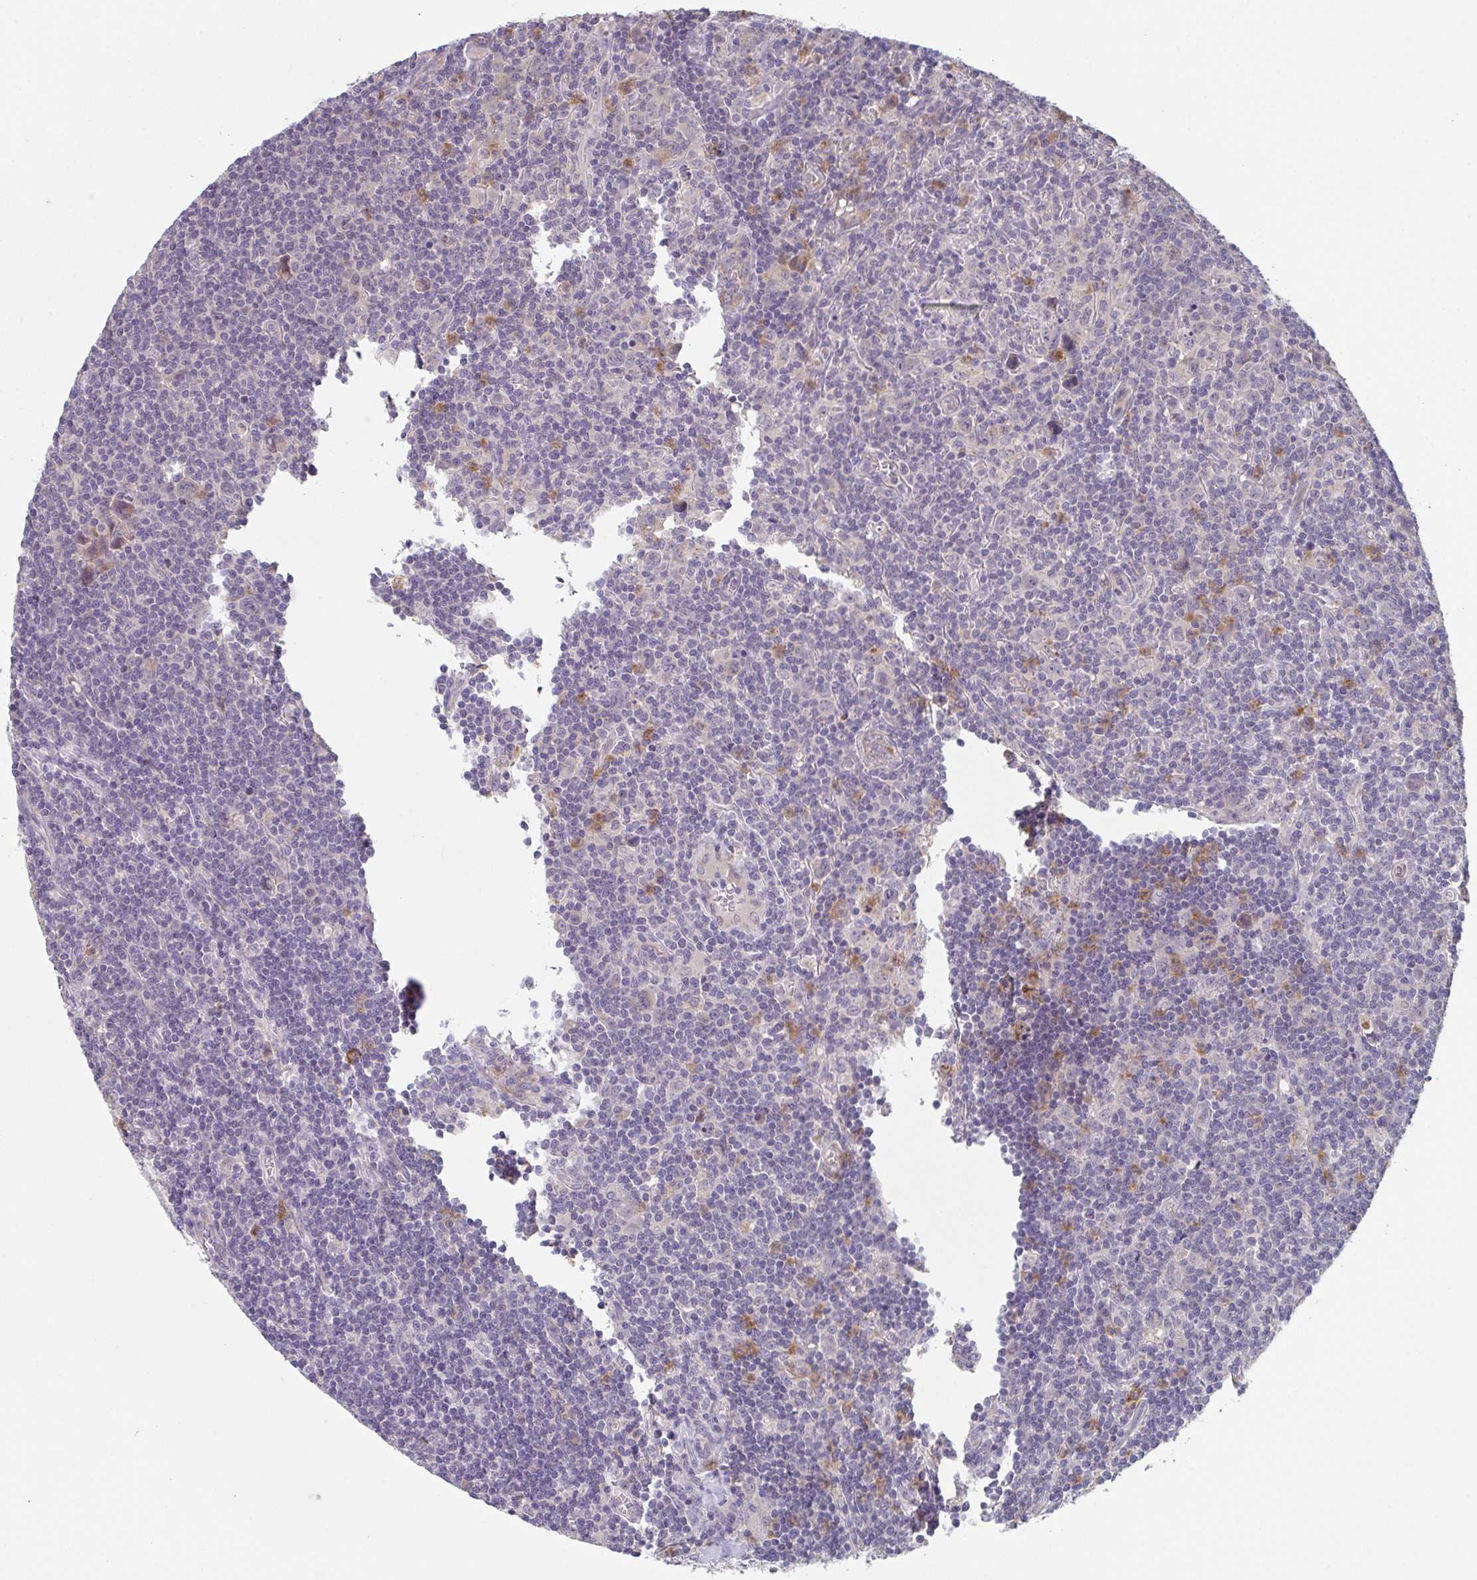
{"staining": {"intensity": "negative", "quantity": "none", "location": "none"}, "tissue": "lymphoma", "cell_type": "Tumor cells", "image_type": "cancer", "snomed": [{"axis": "morphology", "description": "Hodgkin's disease, NOS"}, {"axis": "topography", "description": "Lymph node"}], "caption": "Protein analysis of lymphoma shows no significant expression in tumor cells. Brightfield microscopy of immunohistochemistry stained with DAB (brown) and hematoxylin (blue), captured at high magnification.", "gene": "TSPAN31", "patient": {"sex": "female", "age": 18}}